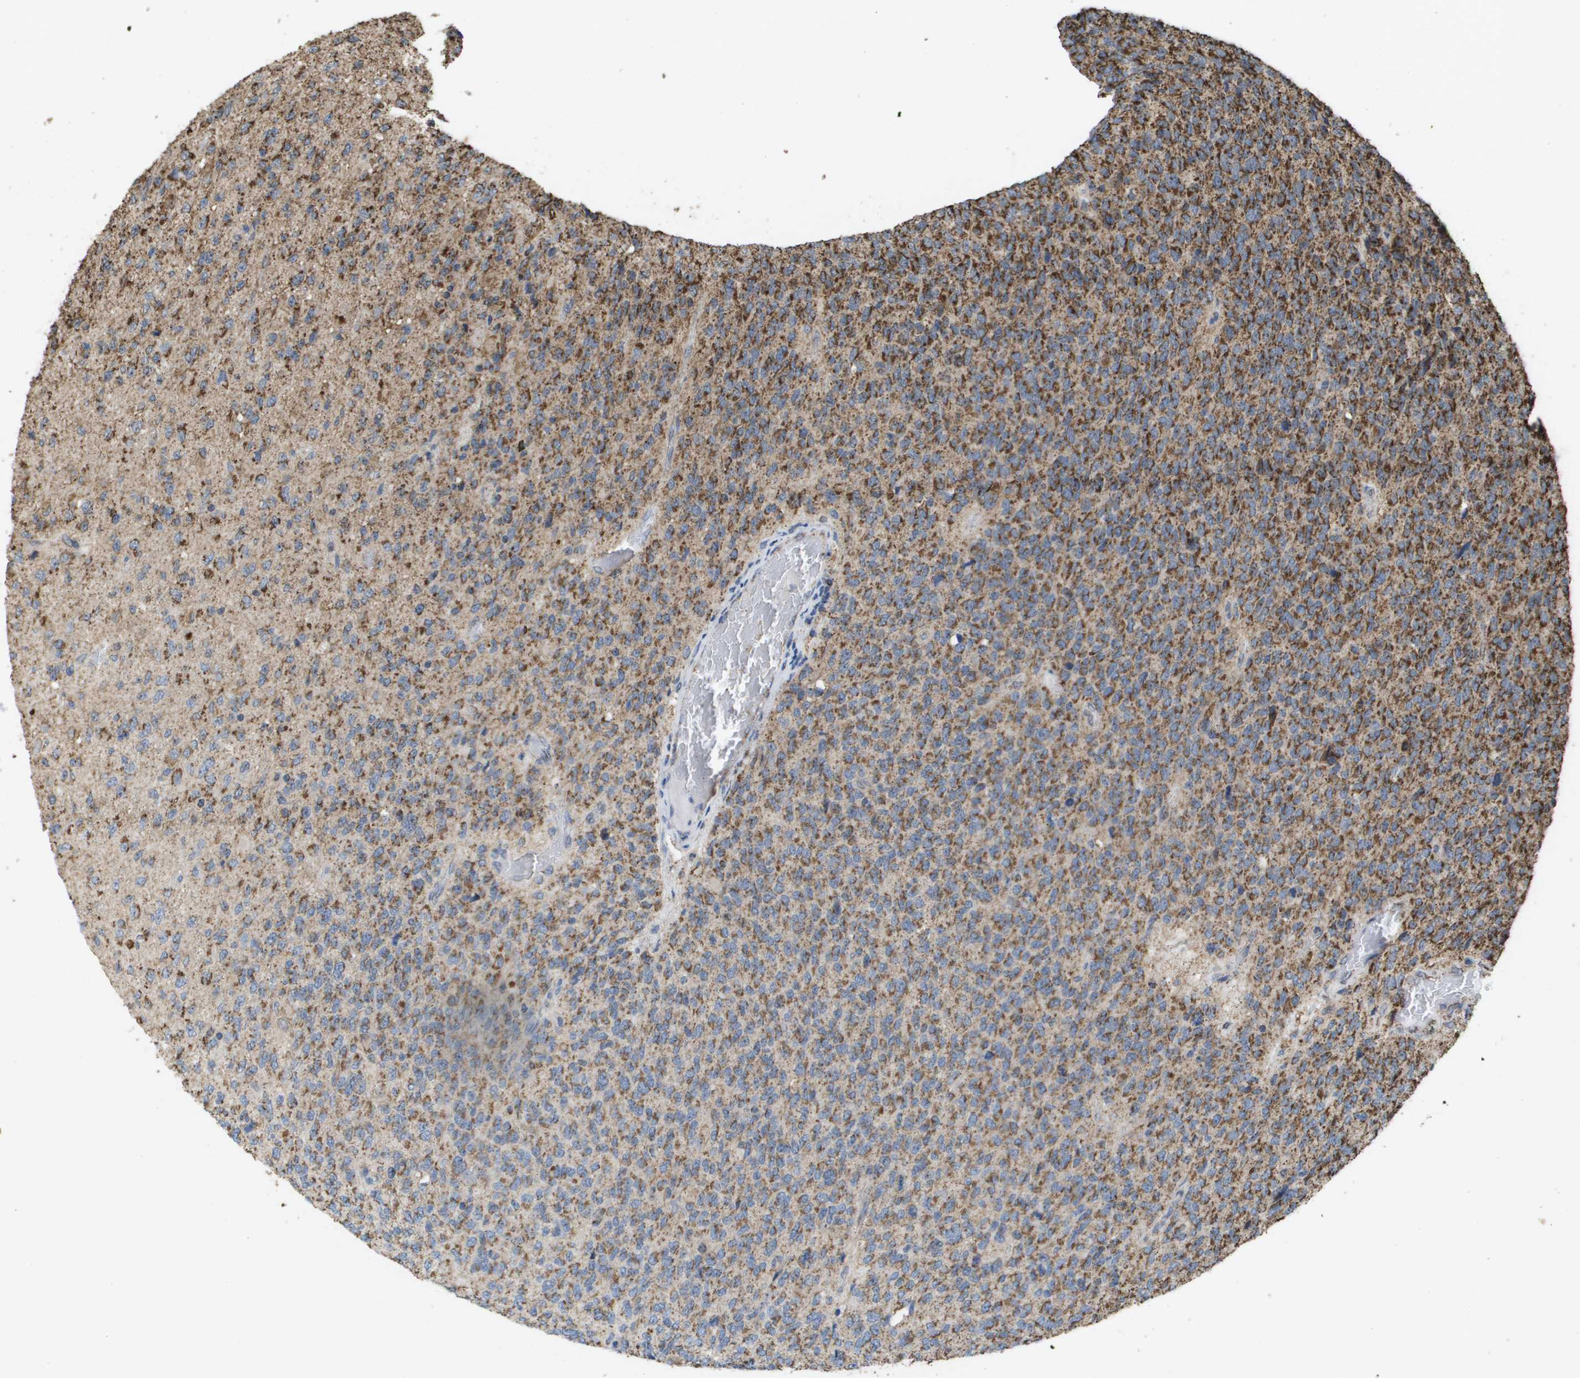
{"staining": {"intensity": "strong", "quantity": ">75%", "location": "cytoplasmic/membranous"}, "tissue": "glioma", "cell_type": "Tumor cells", "image_type": "cancer", "snomed": [{"axis": "morphology", "description": "Glioma, malignant, High grade"}, {"axis": "topography", "description": "pancreas cauda"}], "caption": "Immunohistochemical staining of glioma reveals strong cytoplasmic/membranous protein positivity in approximately >75% of tumor cells. (Brightfield microscopy of DAB IHC at high magnification).", "gene": "HSPE1", "patient": {"sex": "male", "age": 60}}